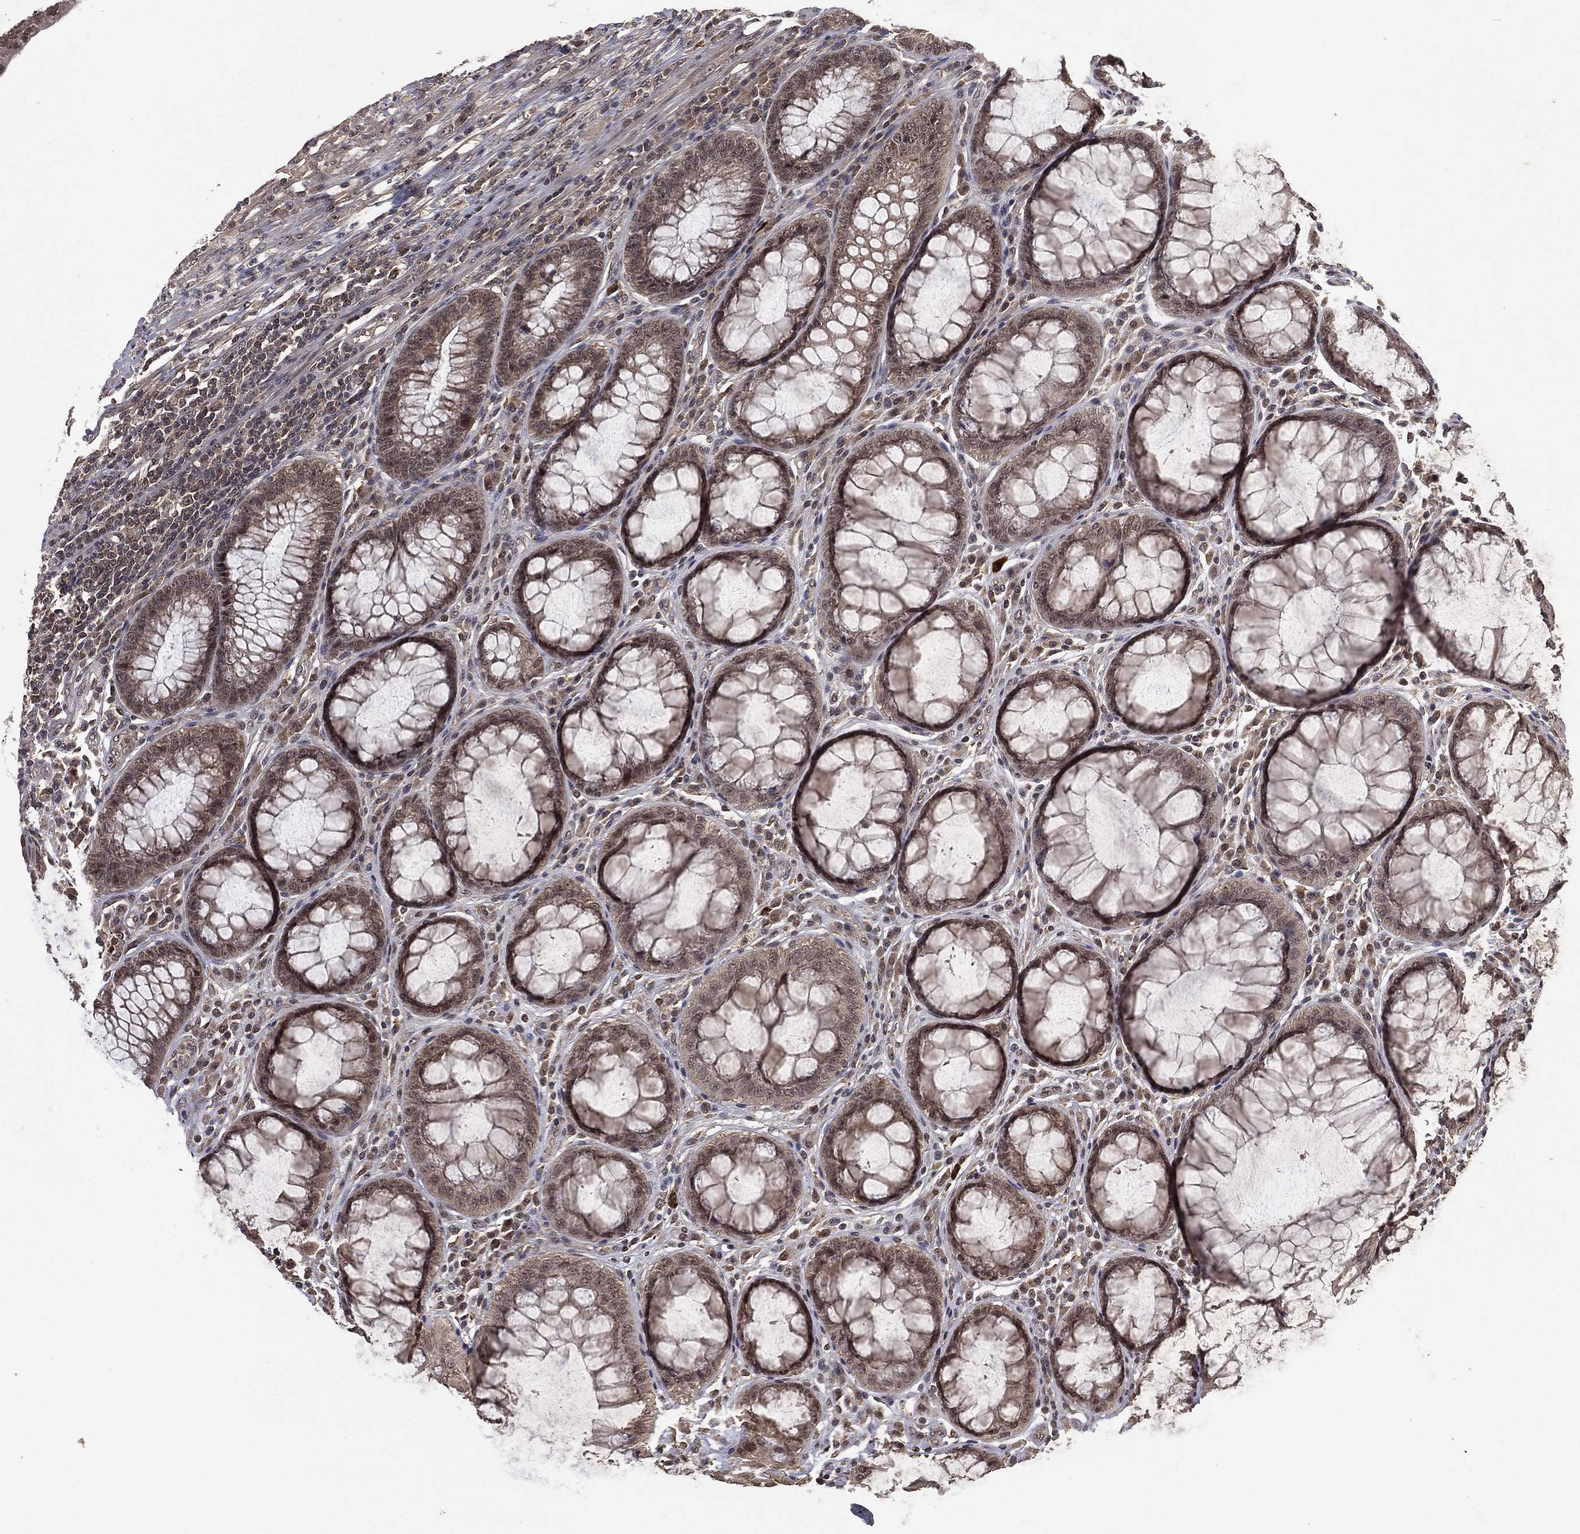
{"staining": {"intensity": "negative", "quantity": "none", "location": "none"}, "tissue": "colorectal cancer", "cell_type": "Tumor cells", "image_type": "cancer", "snomed": [{"axis": "morphology", "description": "Adenocarcinoma, NOS"}, {"axis": "topography", "description": "Colon"}], "caption": "A high-resolution photomicrograph shows immunohistochemistry staining of adenocarcinoma (colorectal), which demonstrates no significant positivity in tumor cells.", "gene": "NELFCD", "patient": {"sex": "female", "age": 67}}